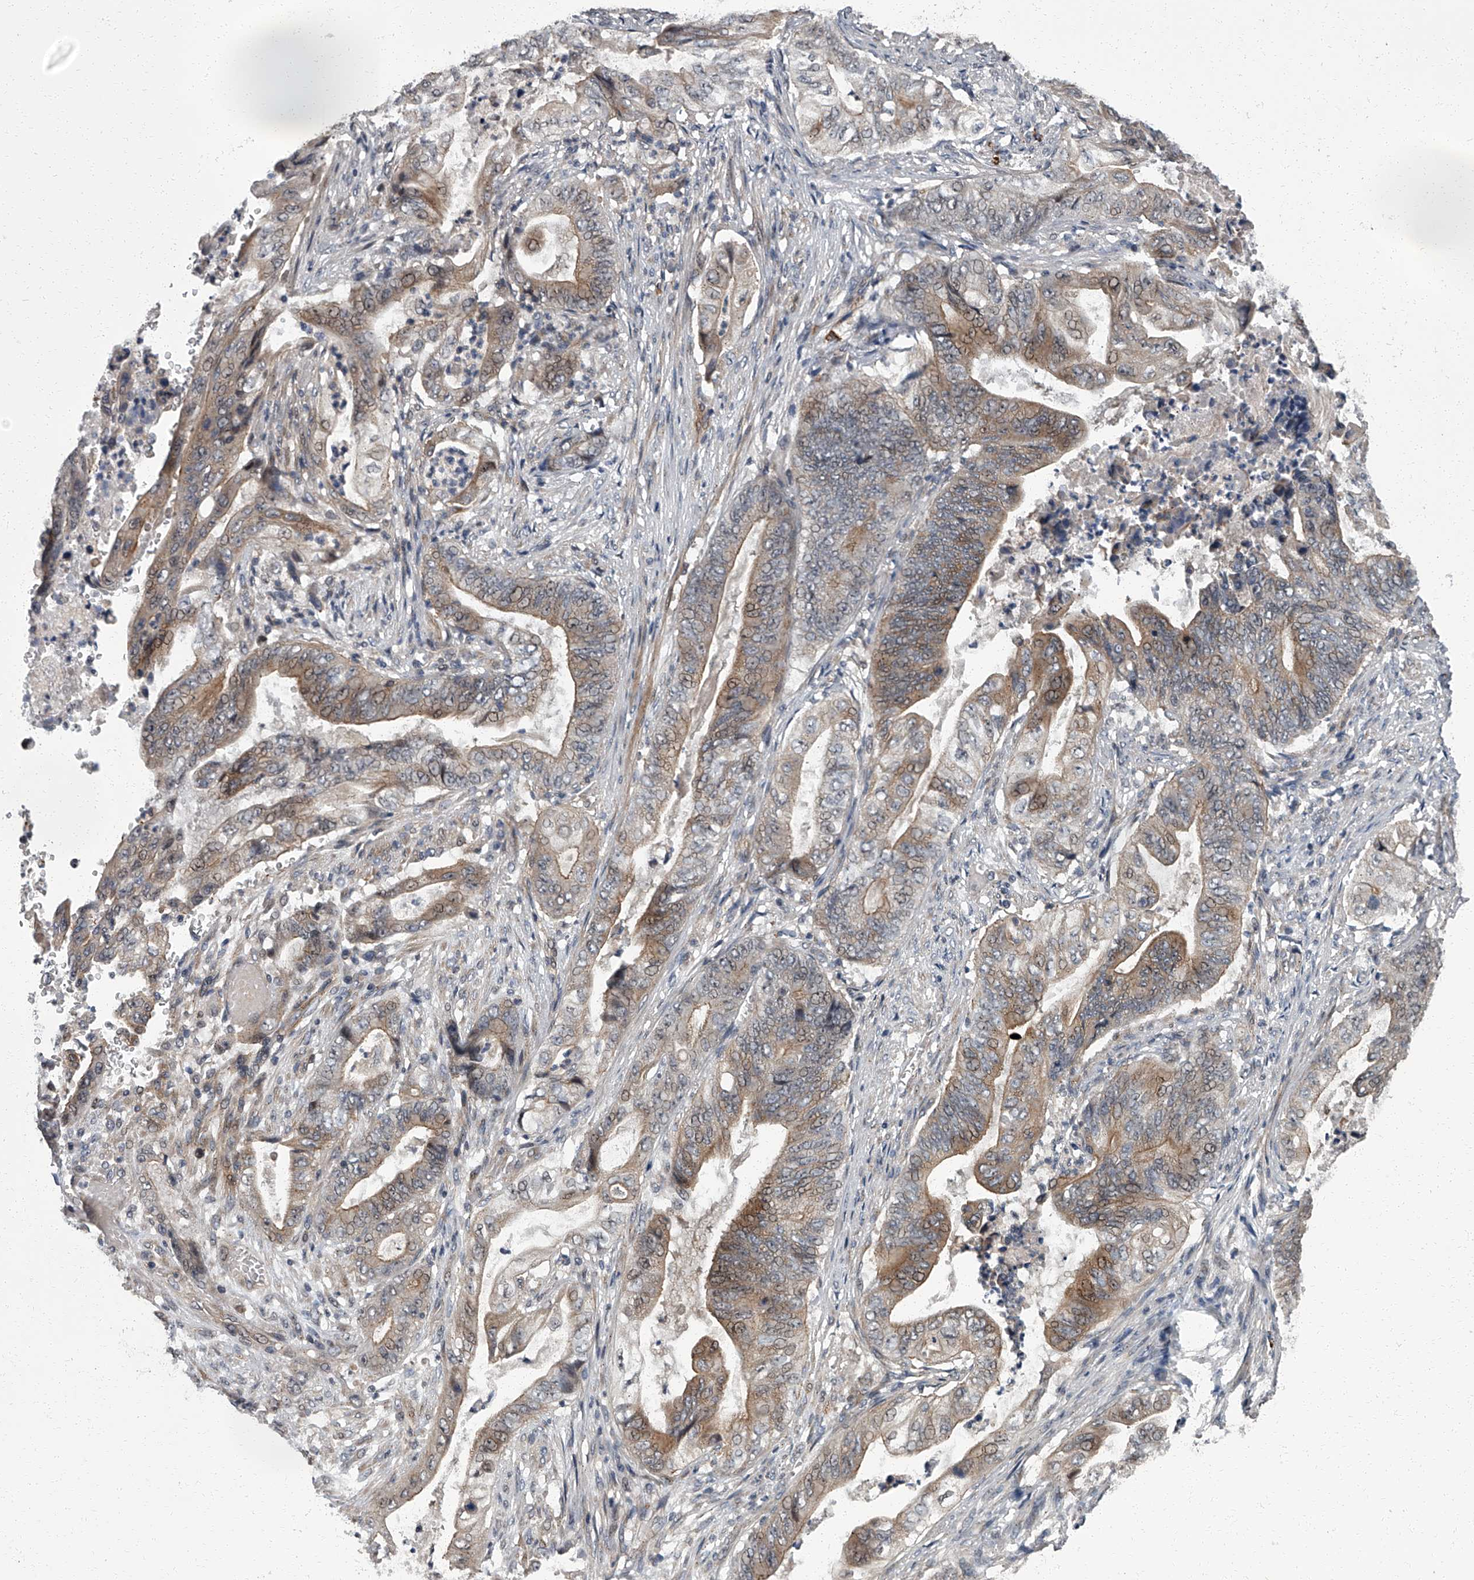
{"staining": {"intensity": "moderate", "quantity": "<25%", "location": "cytoplasmic/membranous,nuclear"}, "tissue": "stomach cancer", "cell_type": "Tumor cells", "image_type": "cancer", "snomed": [{"axis": "morphology", "description": "Adenocarcinoma, NOS"}, {"axis": "topography", "description": "Stomach"}], "caption": "Tumor cells demonstrate moderate cytoplasmic/membranous and nuclear expression in approximately <25% of cells in adenocarcinoma (stomach).", "gene": "ZNF274", "patient": {"sex": "female", "age": 73}}